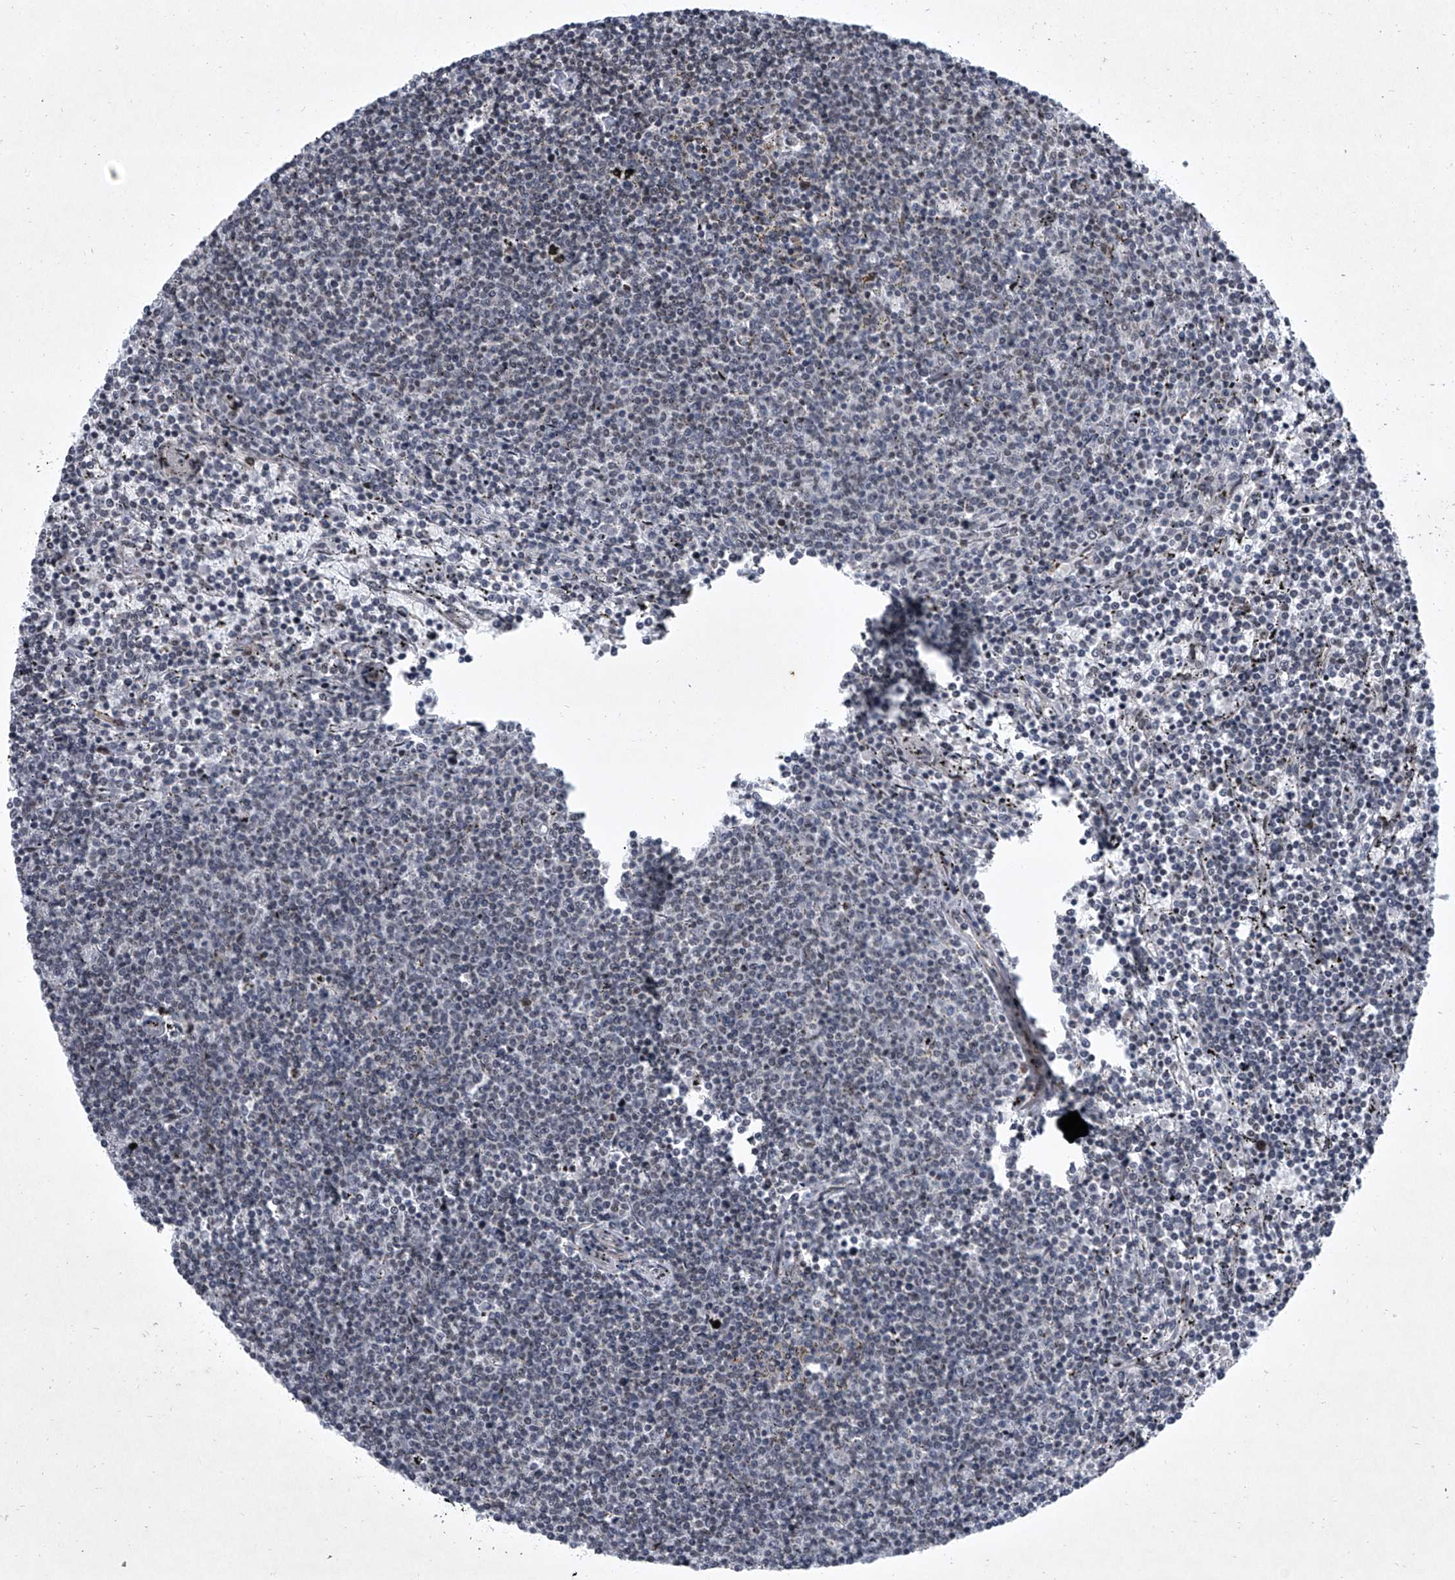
{"staining": {"intensity": "negative", "quantity": "none", "location": "none"}, "tissue": "lymphoma", "cell_type": "Tumor cells", "image_type": "cancer", "snomed": [{"axis": "morphology", "description": "Malignant lymphoma, non-Hodgkin's type, Low grade"}, {"axis": "topography", "description": "Spleen"}], "caption": "Tumor cells show no significant protein staining in lymphoma. The staining is performed using DAB brown chromogen with nuclei counter-stained in using hematoxylin.", "gene": "MLLT1", "patient": {"sex": "female", "age": 50}}